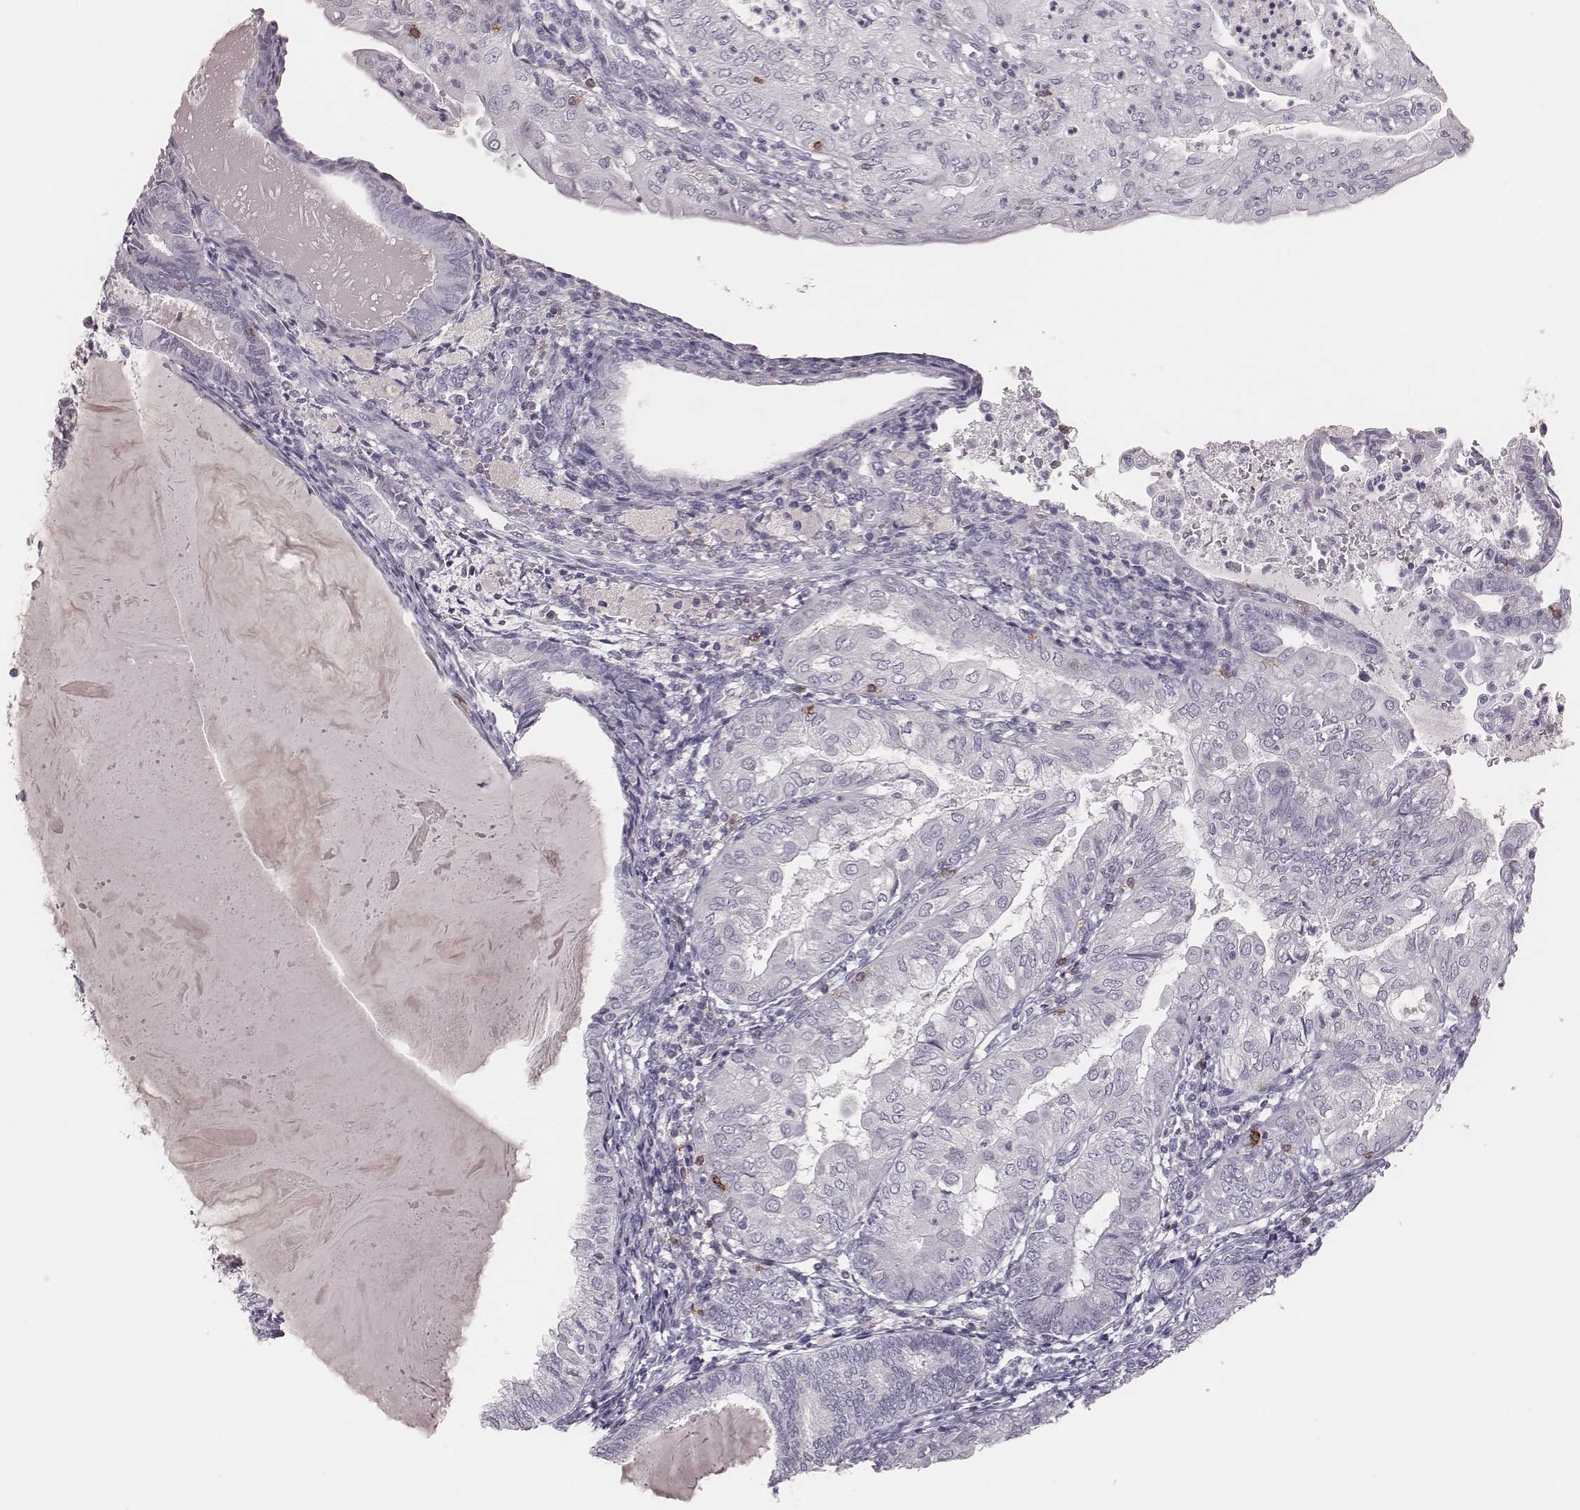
{"staining": {"intensity": "negative", "quantity": "none", "location": "none"}, "tissue": "endometrial cancer", "cell_type": "Tumor cells", "image_type": "cancer", "snomed": [{"axis": "morphology", "description": "Adenocarcinoma, NOS"}, {"axis": "topography", "description": "Endometrium"}], "caption": "A histopathology image of human endometrial cancer is negative for staining in tumor cells.", "gene": "PDCD1", "patient": {"sex": "female", "age": 68}}